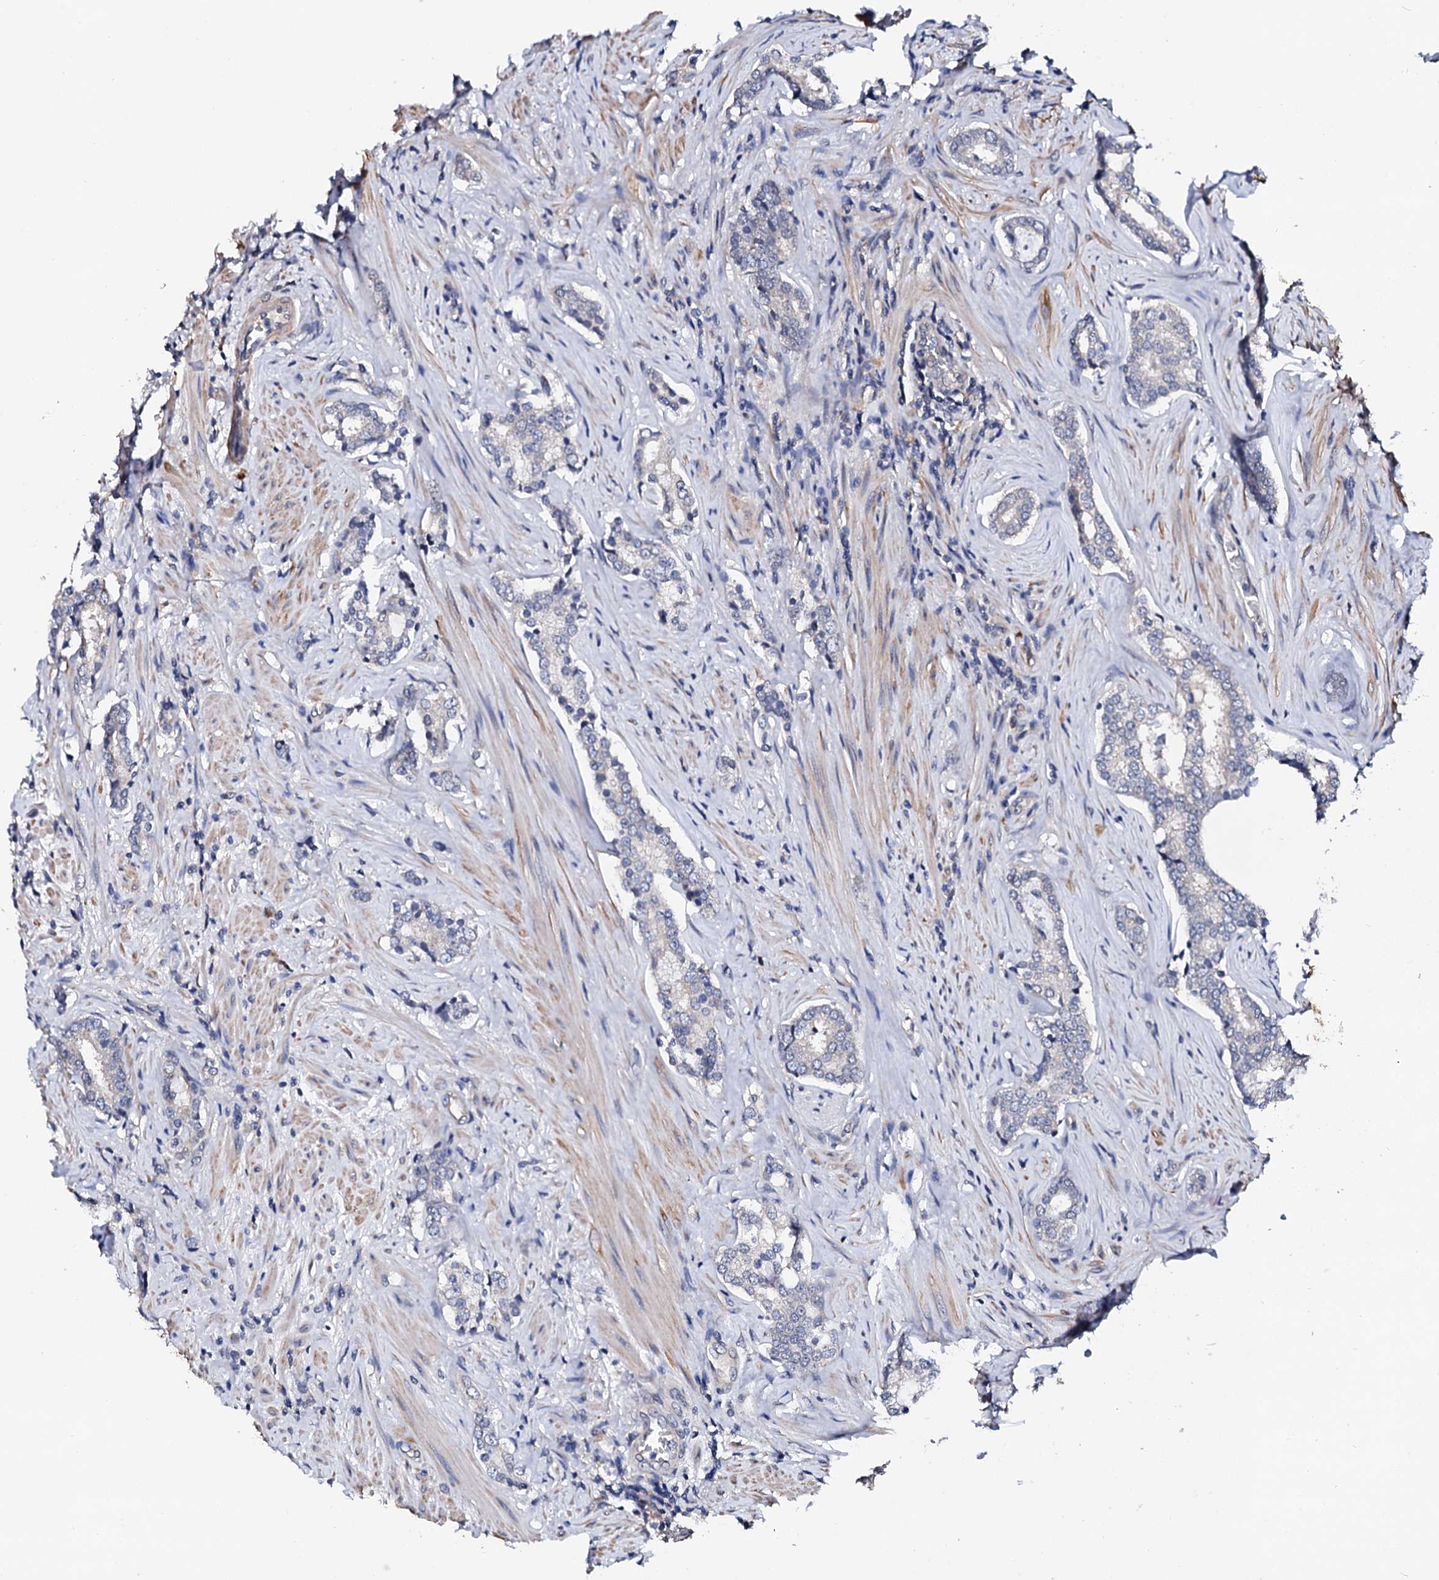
{"staining": {"intensity": "negative", "quantity": "none", "location": "none"}, "tissue": "prostate cancer", "cell_type": "Tumor cells", "image_type": "cancer", "snomed": [{"axis": "morphology", "description": "Adenocarcinoma, High grade"}, {"axis": "topography", "description": "Prostate"}], "caption": "An IHC histopathology image of adenocarcinoma (high-grade) (prostate) is shown. There is no staining in tumor cells of adenocarcinoma (high-grade) (prostate).", "gene": "NUP58", "patient": {"sex": "male", "age": 63}}